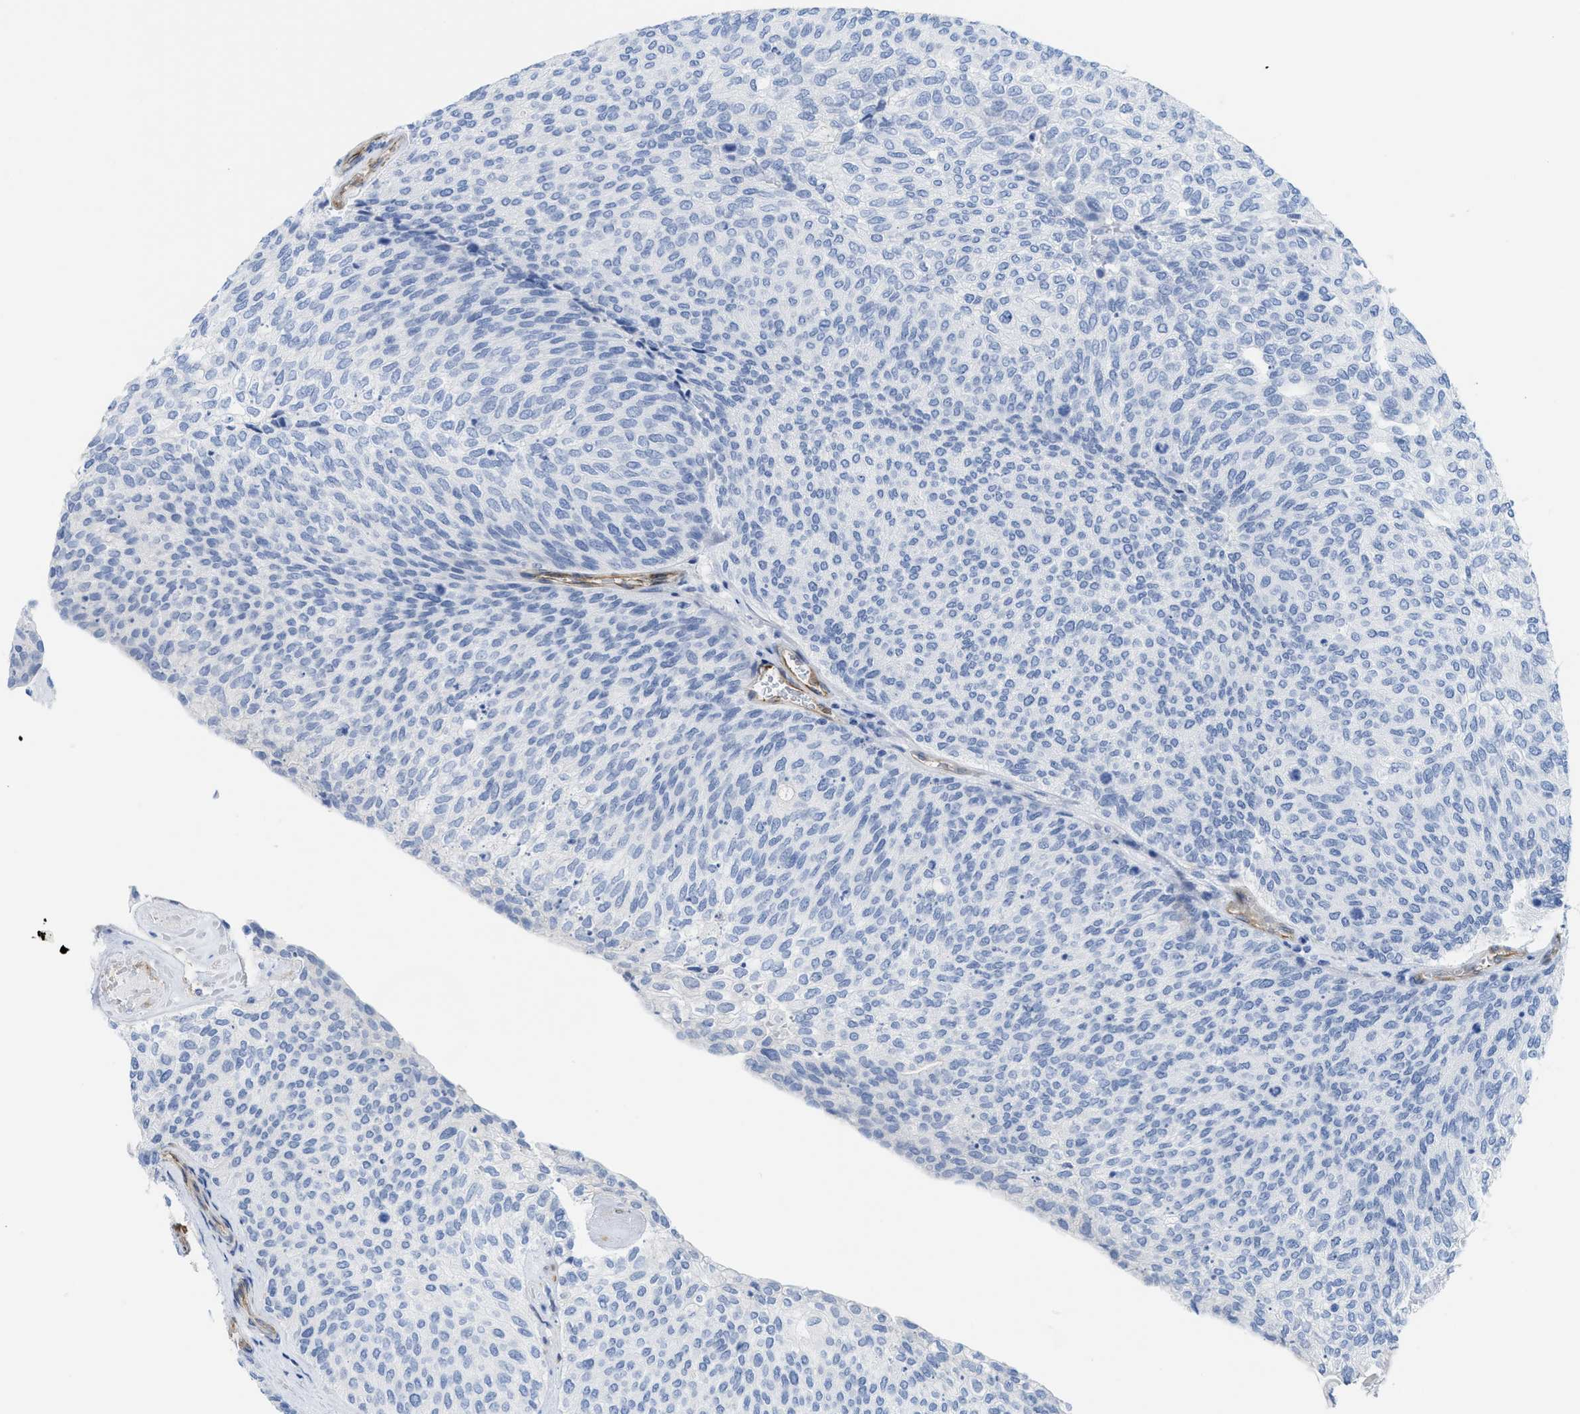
{"staining": {"intensity": "negative", "quantity": "none", "location": "none"}, "tissue": "urothelial cancer", "cell_type": "Tumor cells", "image_type": "cancer", "snomed": [{"axis": "morphology", "description": "Urothelial carcinoma, Low grade"}, {"axis": "topography", "description": "Urinary bladder"}], "caption": "An immunohistochemistry (IHC) photomicrograph of low-grade urothelial carcinoma is shown. There is no staining in tumor cells of low-grade urothelial carcinoma.", "gene": "TUB", "patient": {"sex": "female", "age": 79}}